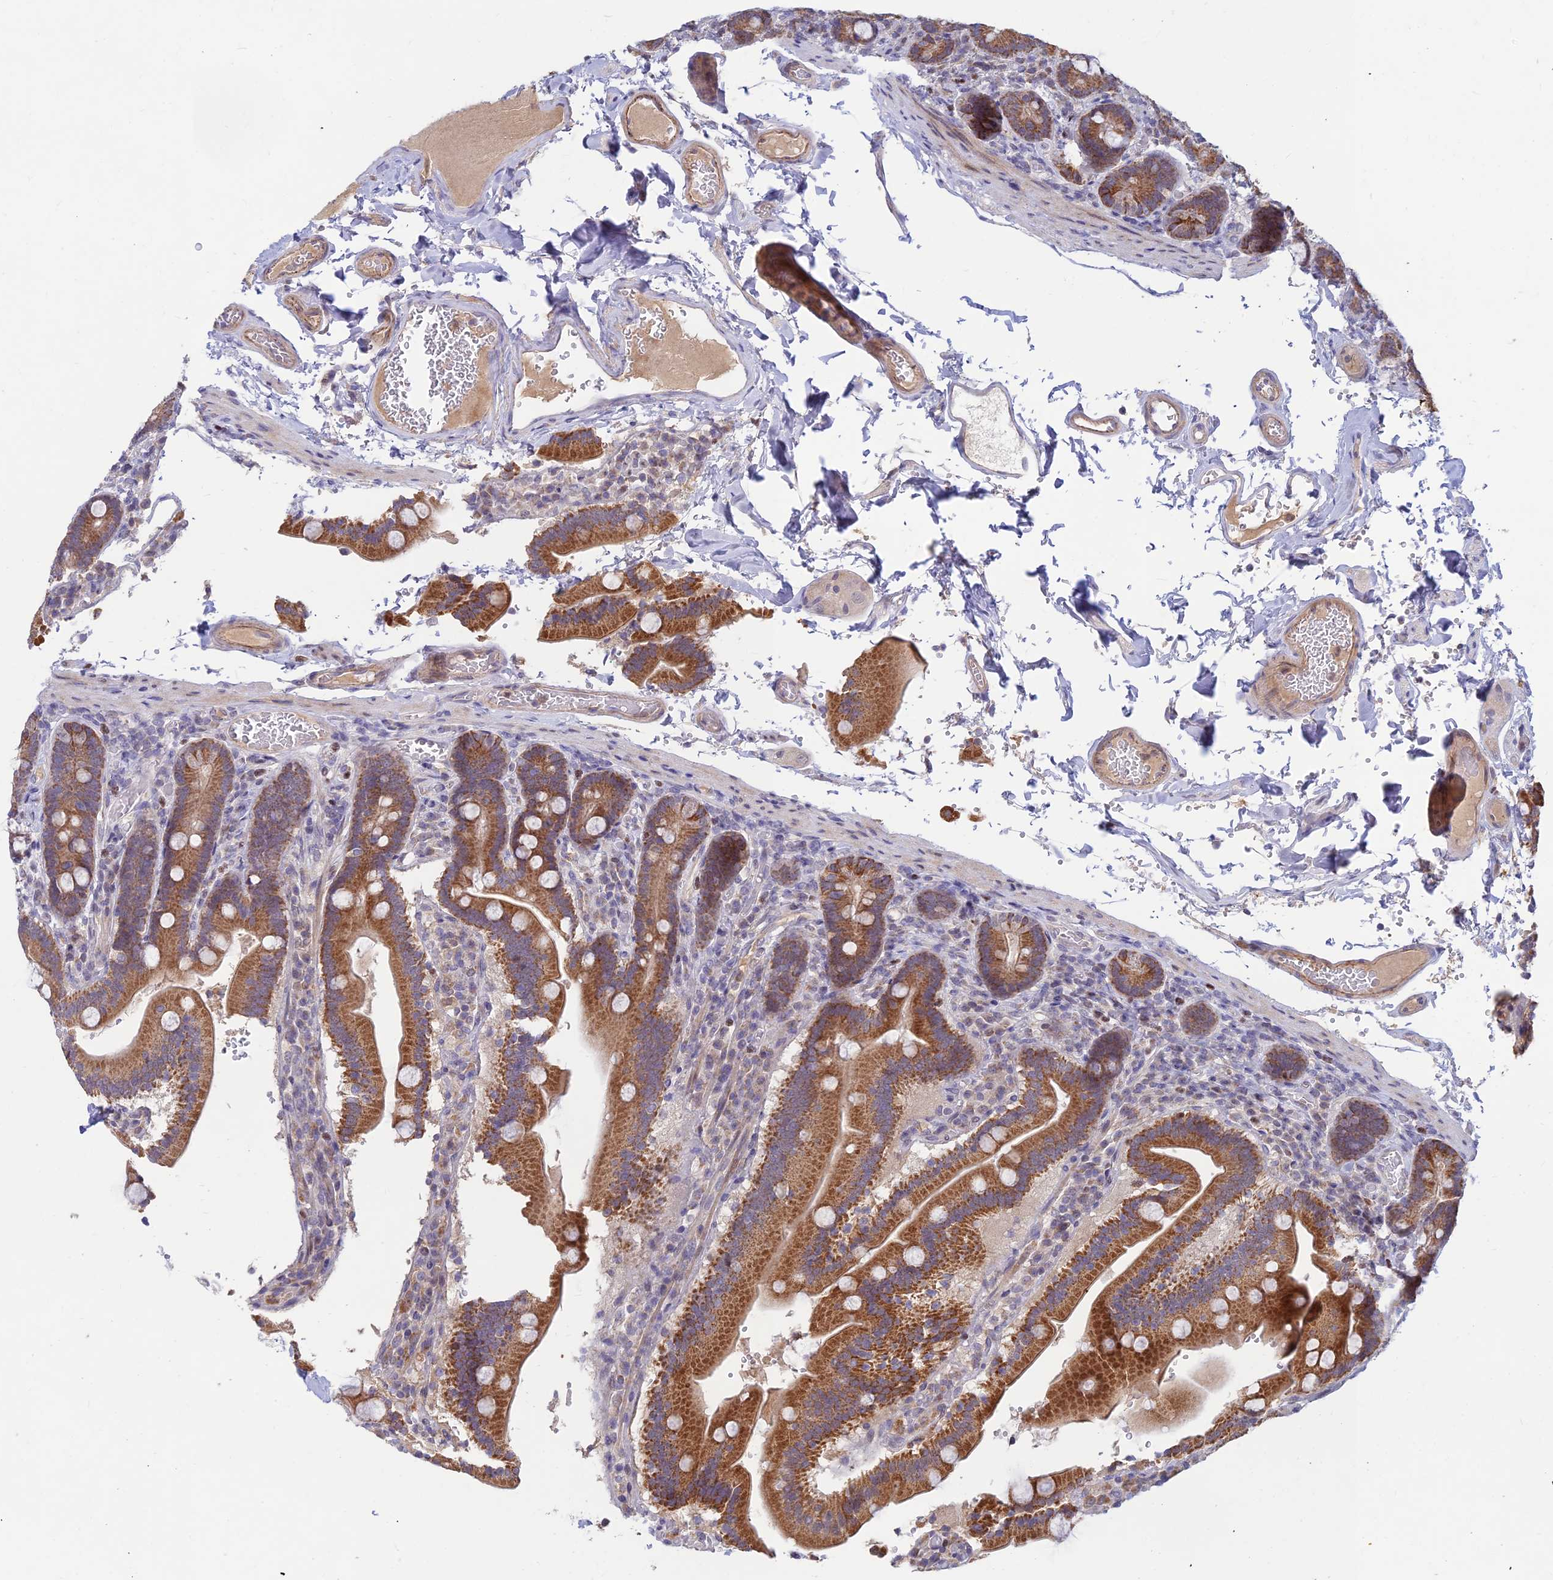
{"staining": {"intensity": "moderate", "quantity": ">75%", "location": "cytoplasmic/membranous"}, "tissue": "duodenum", "cell_type": "Glandular cells", "image_type": "normal", "snomed": [{"axis": "morphology", "description": "Normal tissue, NOS"}, {"axis": "topography", "description": "Duodenum"}], "caption": "Moderate cytoplasmic/membranous protein positivity is present in approximately >75% of glandular cells in duodenum.", "gene": "FASTKD5", "patient": {"sex": "female", "age": 62}}